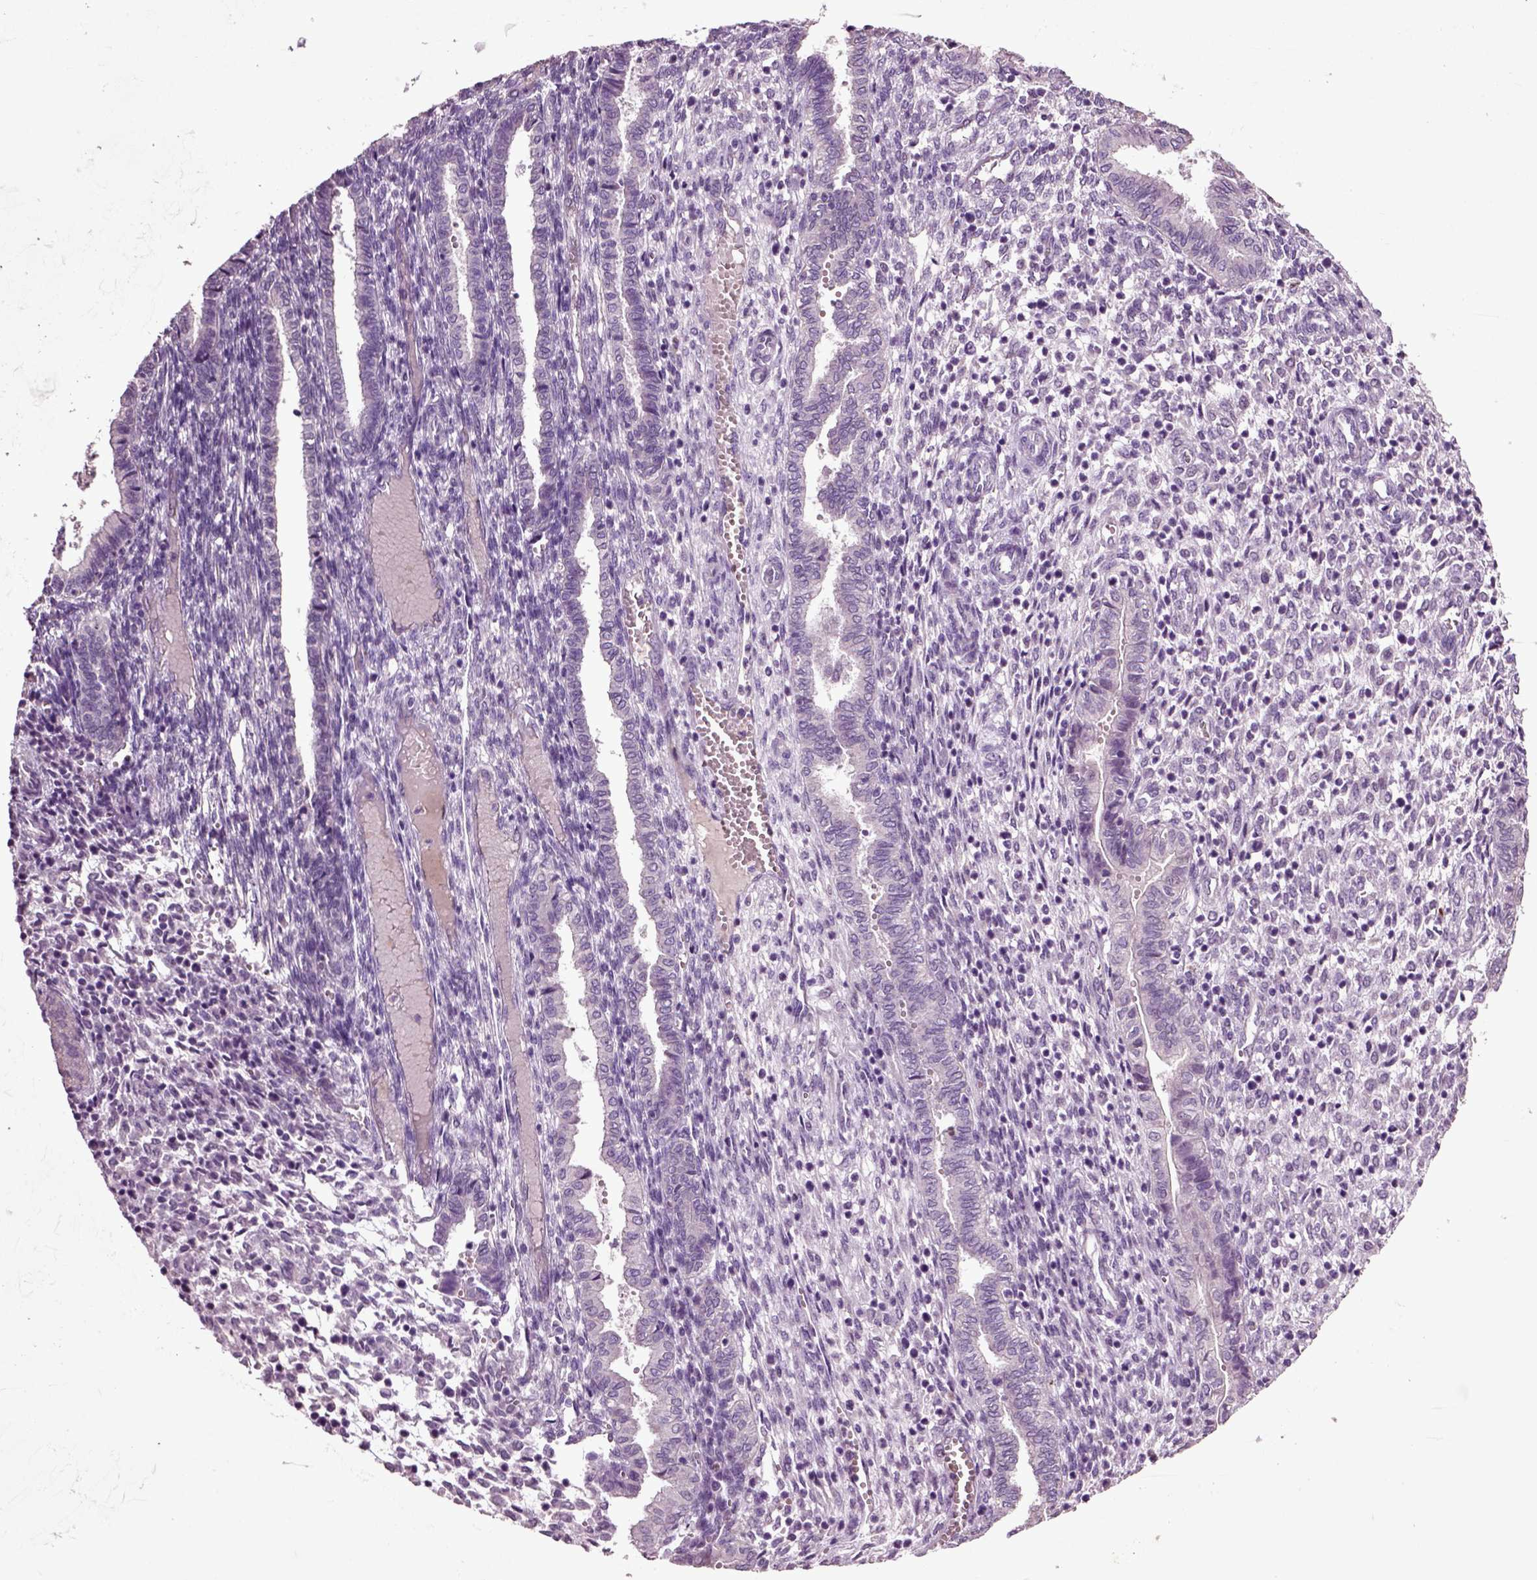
{"staining": {"intensity": "negative", "quantity": "none", "location": "none"}, "tissue": "endometrium", "cell_type": "Cells in endometrial stroma", "image_type": "normal", "snomed": [{"axis": "morphology", "description": "Normal tissue, NOS"}, {"axis": "topography", "description": "Endometrium"}], "caption": "An immunohistochemistry (IHC) image of unremarkable endometrium is shown. There is no staining in cells in endometrial stroma of endometrium. The staining is performed using DAB (3,3'-diaminobenzidine) brown chromogen with nuclei counter-stained in using hematoxylin.", "gene": "CRHR1", "patient": {"sex": "female", "age": 43}}